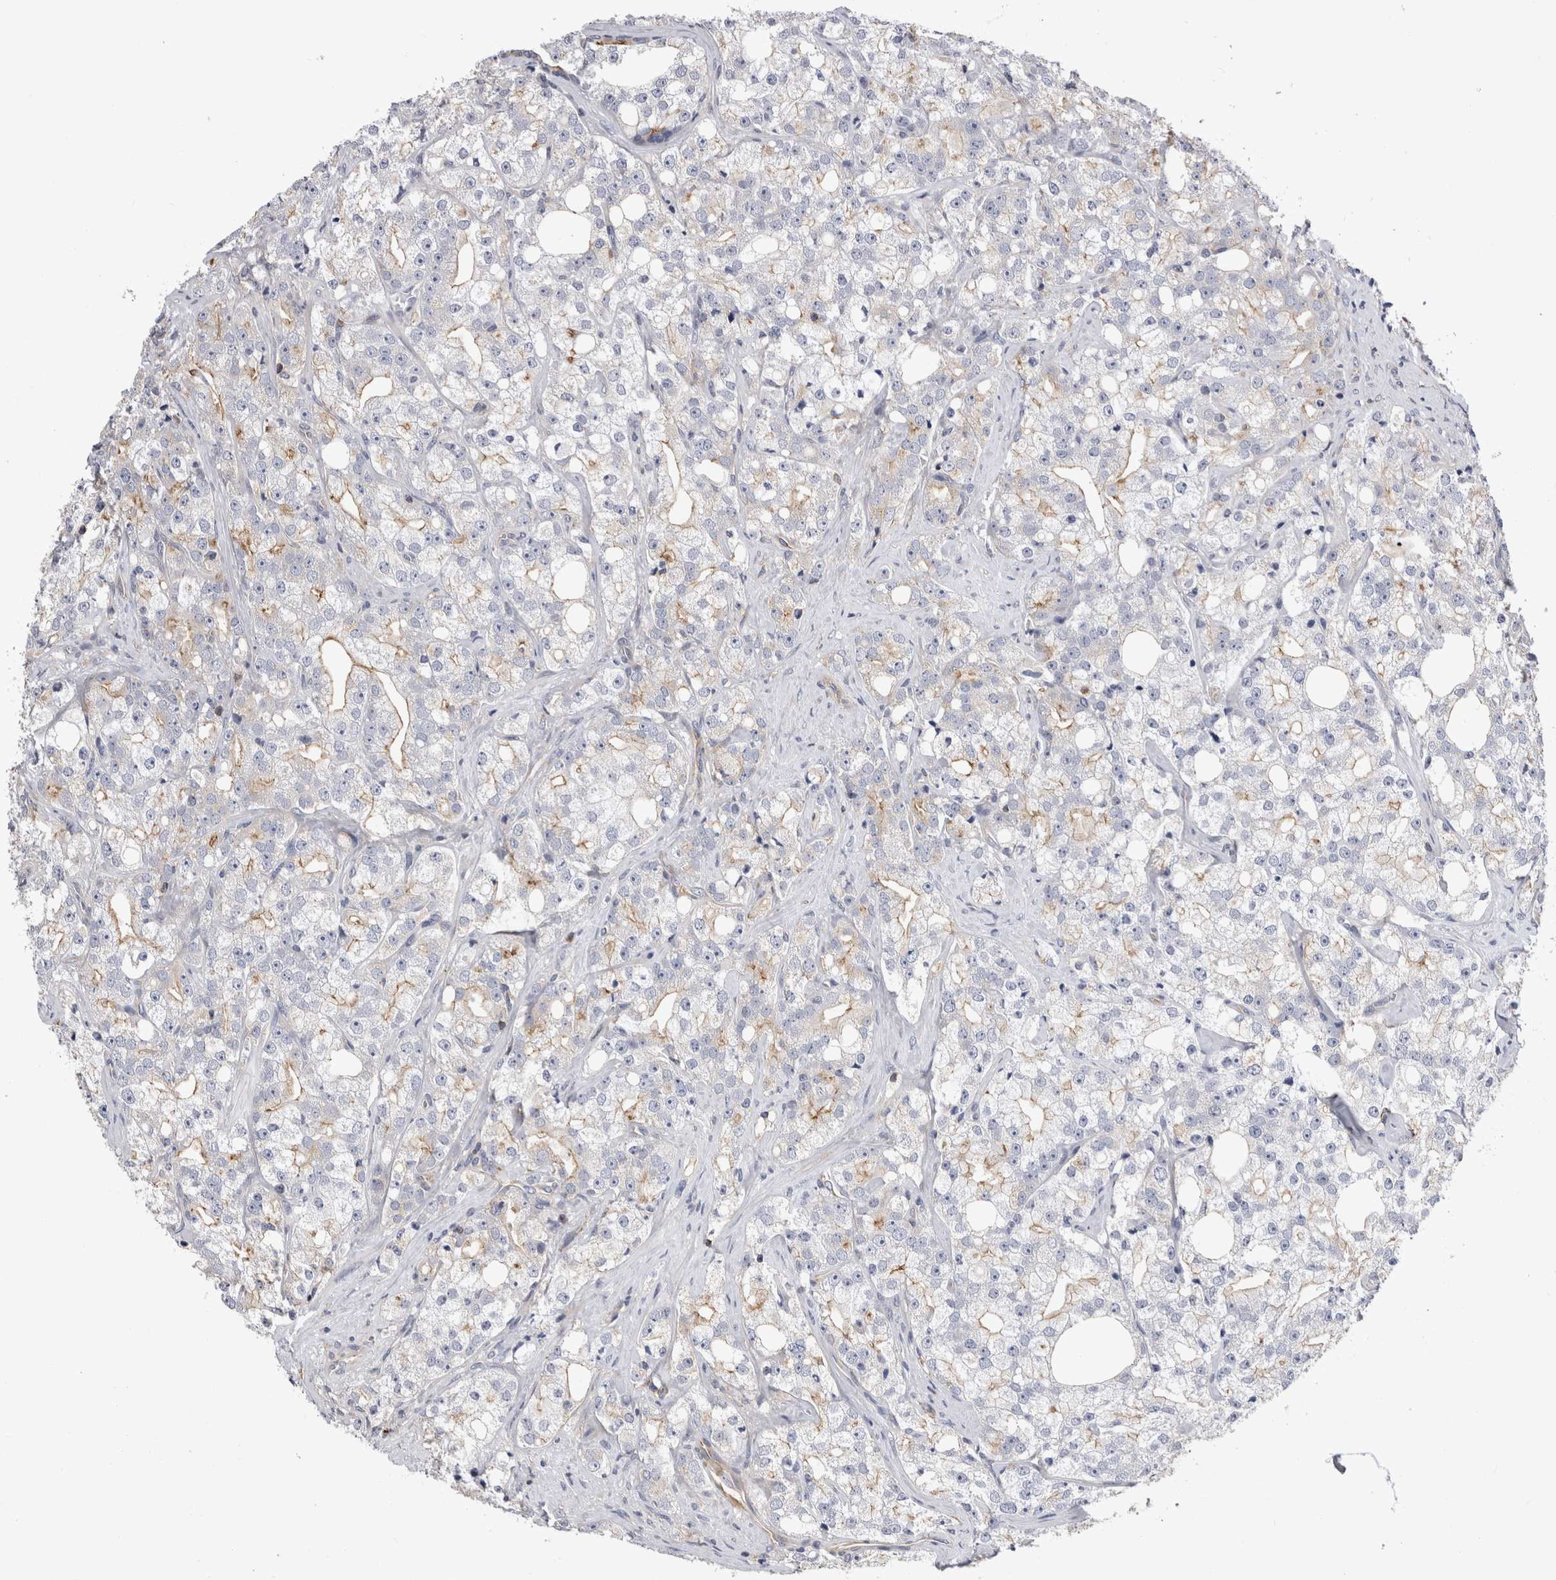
{"staining": {"intensity": "moderate", "quantity": "25%-75%", "location": "cytoplasmic/membranous"}, "tissue": "prostate cancer", "cell_type": "Tumor cells", "image_type": "cancer", "snomed": [{"axis": "morphology", "description": "Adenocarcinoma, High grade"}, {"axis": "topography", "description": "Prostate"}], "caption": "A micrograph of adenocarcinoma (high-grade) (prostate) stained for a protein demonstrates moderate cytoplasmic/membranous brown staining in tumor cells.", "gene": "RAB11FIP1", "patient": {"sex": "male", "age": 64}}